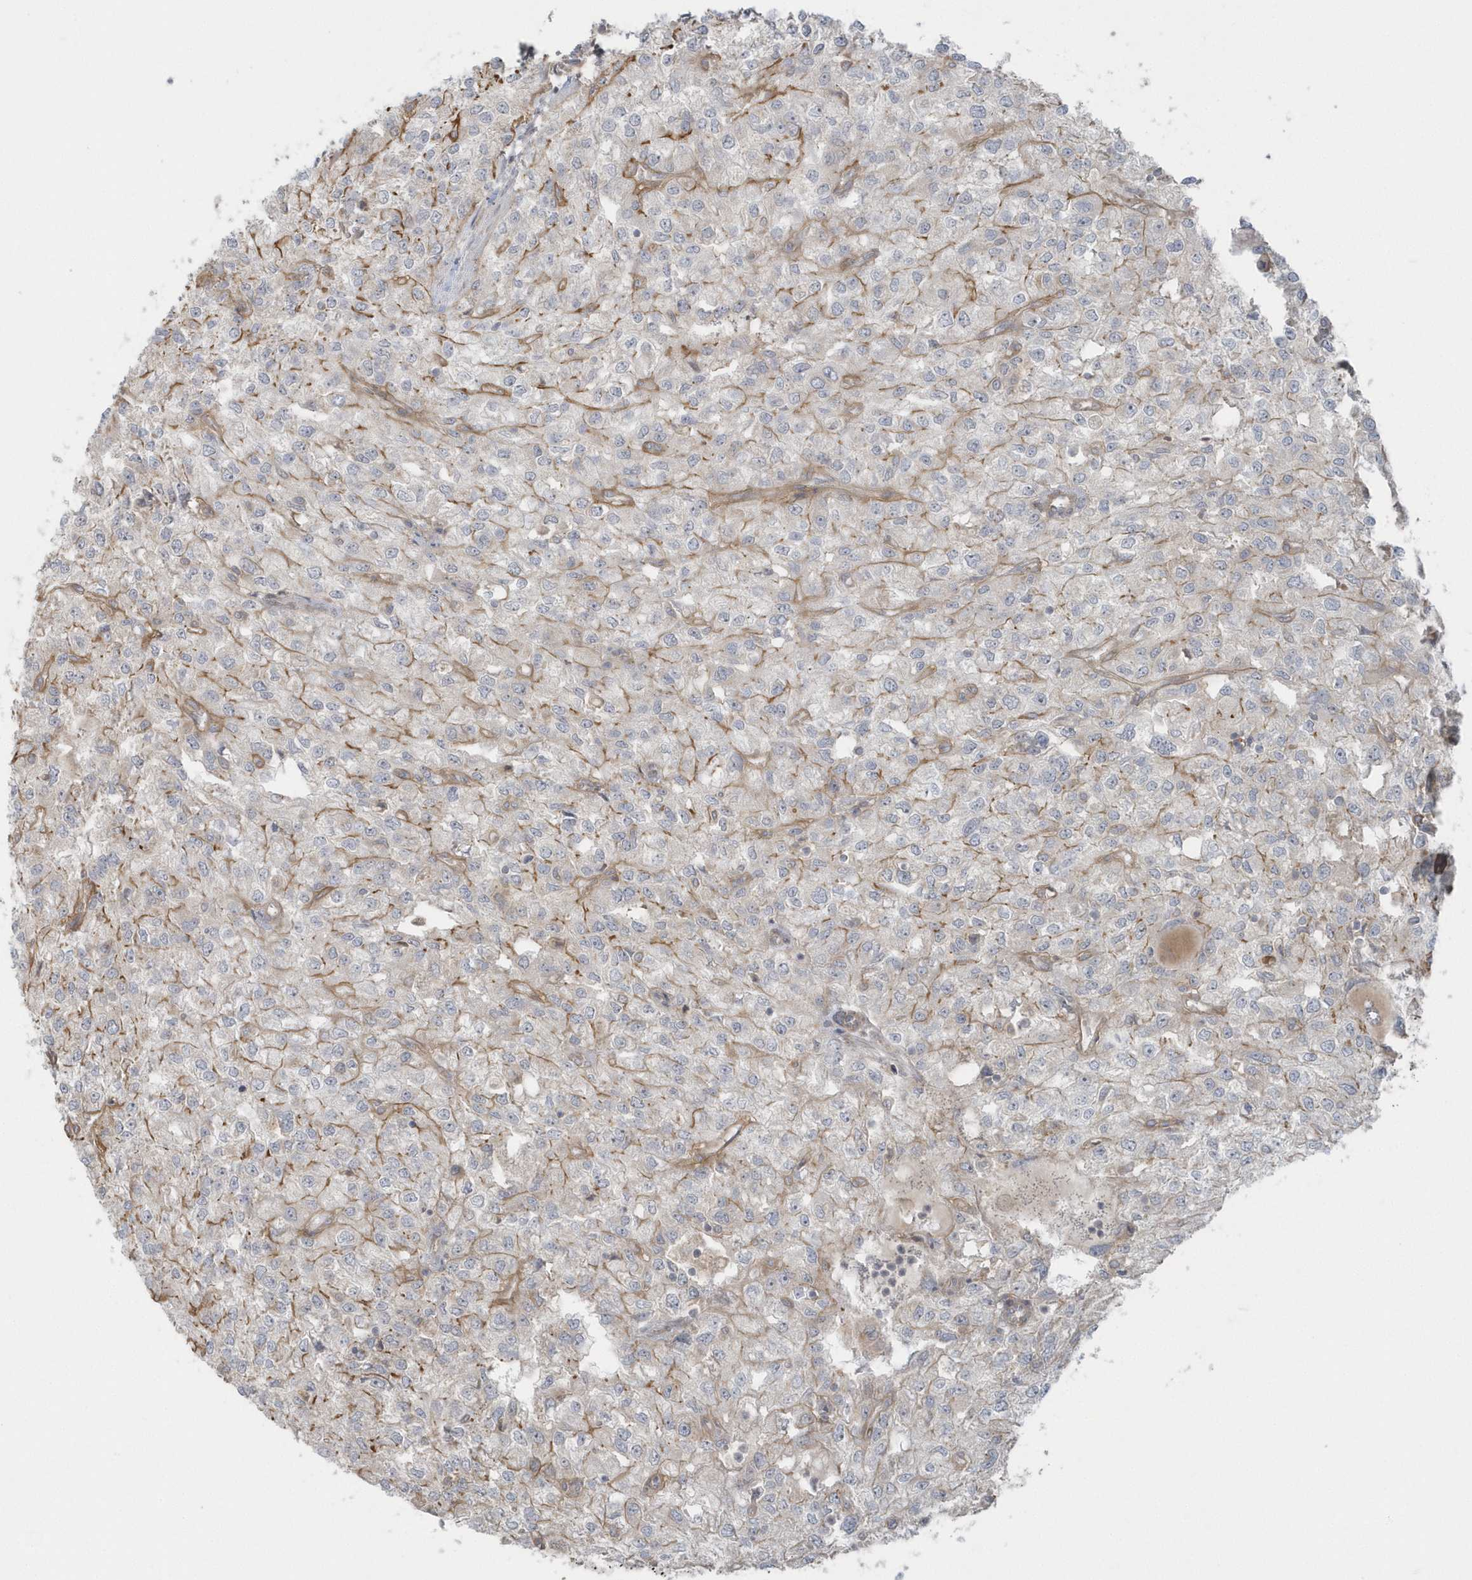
{"staining": {"intensity": "moderate", "quantity": "<25%", "location": "cytoplasmic/membranous"}, "tissue": "renal cancer", "cell_type": "Tumor cells", "image_type": "cancer", "snomed": [{"axis": "morphology", "description": "Adenocarcinoma, NOS"}, {"axis": "topography", "description": "Kidney"}], "caption": "Adenocarcinoma (renal) stained for a protein demonstrates moderate cytoplasmic/membranous positivity in tumor cells.", "gene": "ACTR1A", "patient": {"sex": "female", "age": 54}}